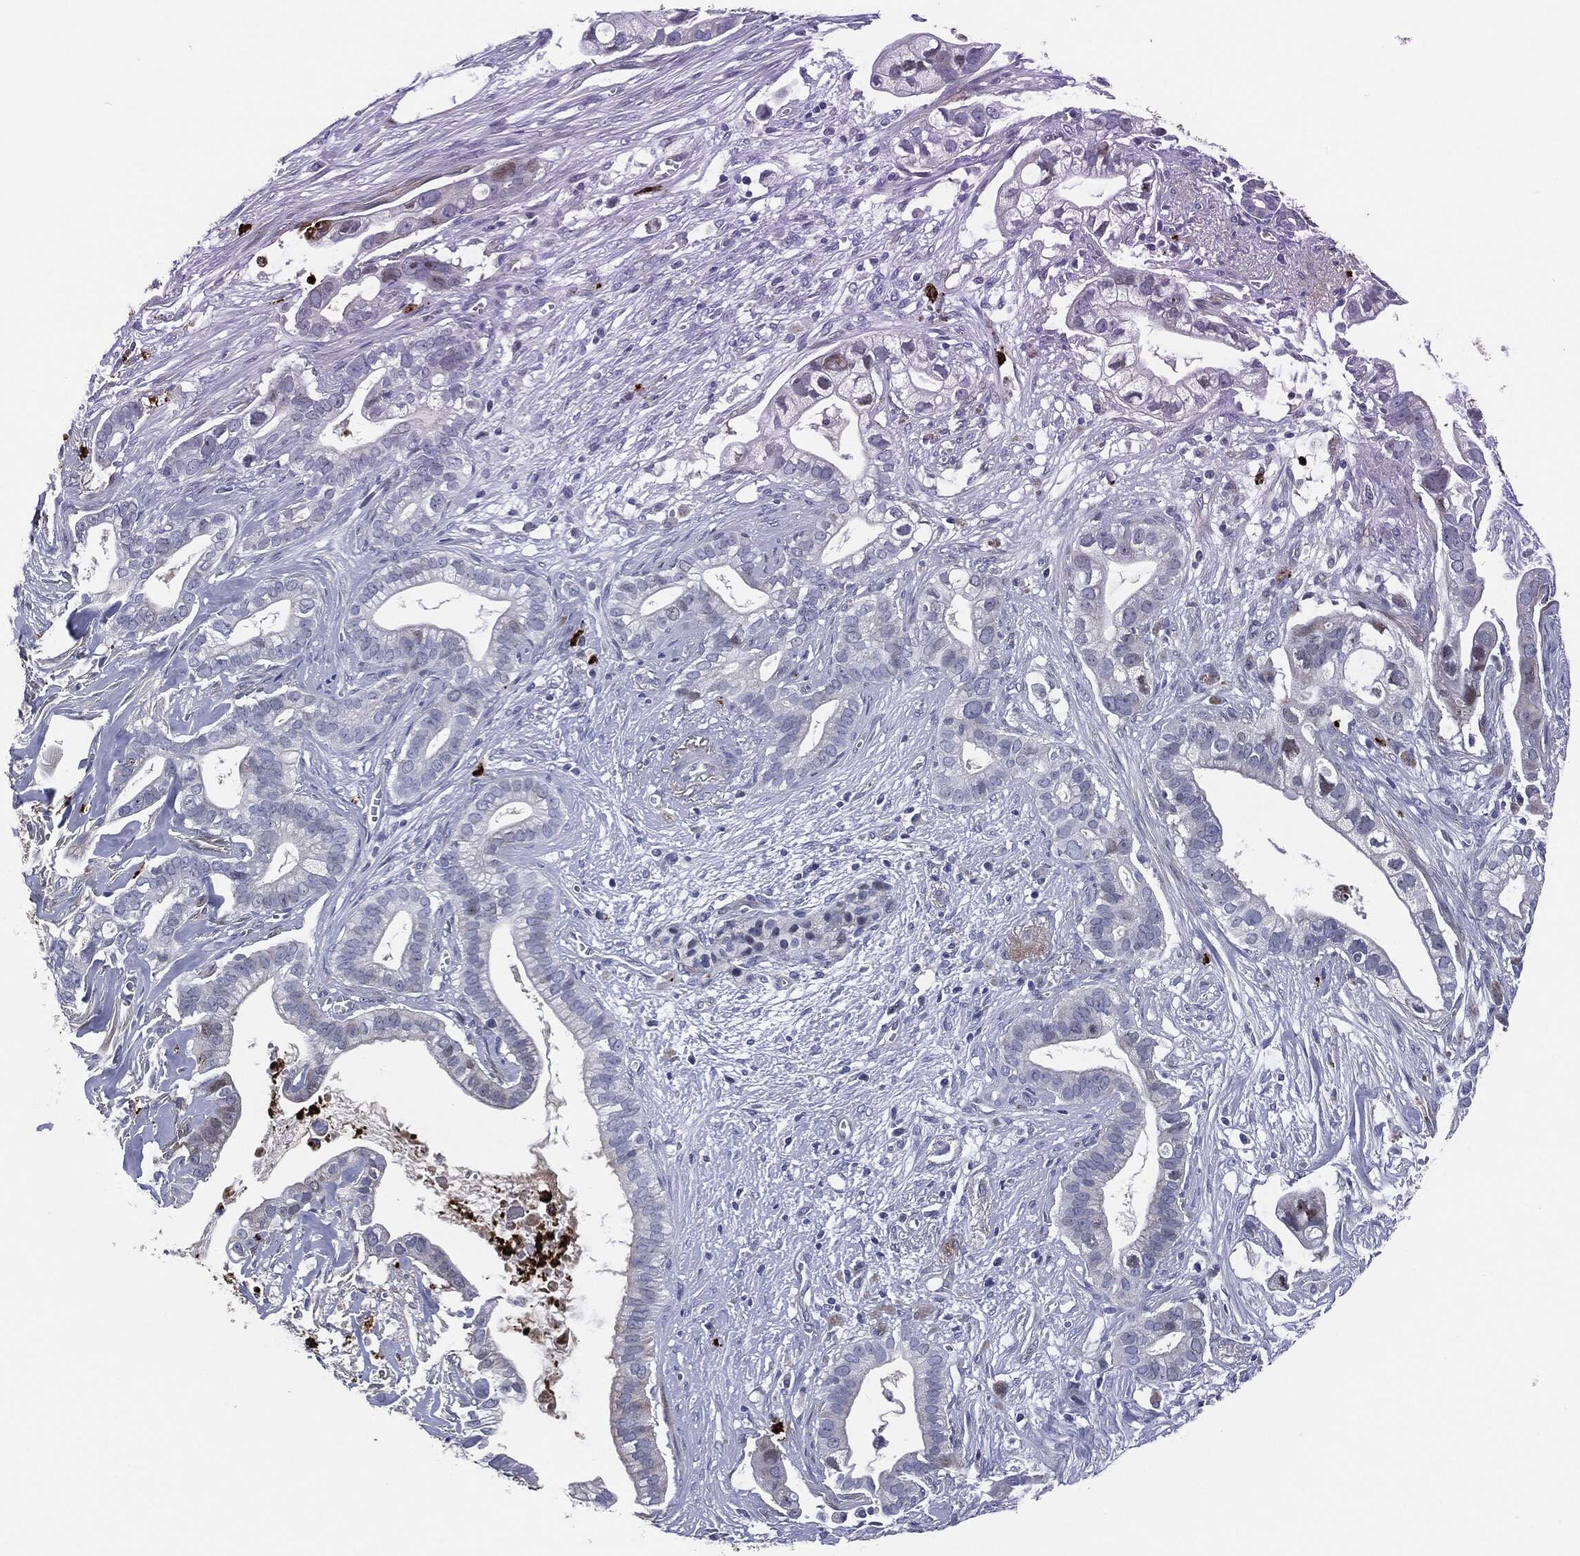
{"staining": {"intensity": "negative", "quantity": "none", "location": "none"}, "tissue": "pancreatic cancer", "cell_type": "Tumor cells", "image_type": "cancer", "snomed": [{"axis": "morphology", "description": "Adenocarcinoma, NOS"}, {"axis": "topography", "description": "Pancreas"}], "caption": "Immunohistochemistry of pancreatic adenocarcinoma reveals no expression in tumor cells. (DAB (3,3'-diaminobenzidine) immunohistochemistry (IHC), high magnification).", "gene": "MPO", "patient": {"sex": "male", "age": 61}}